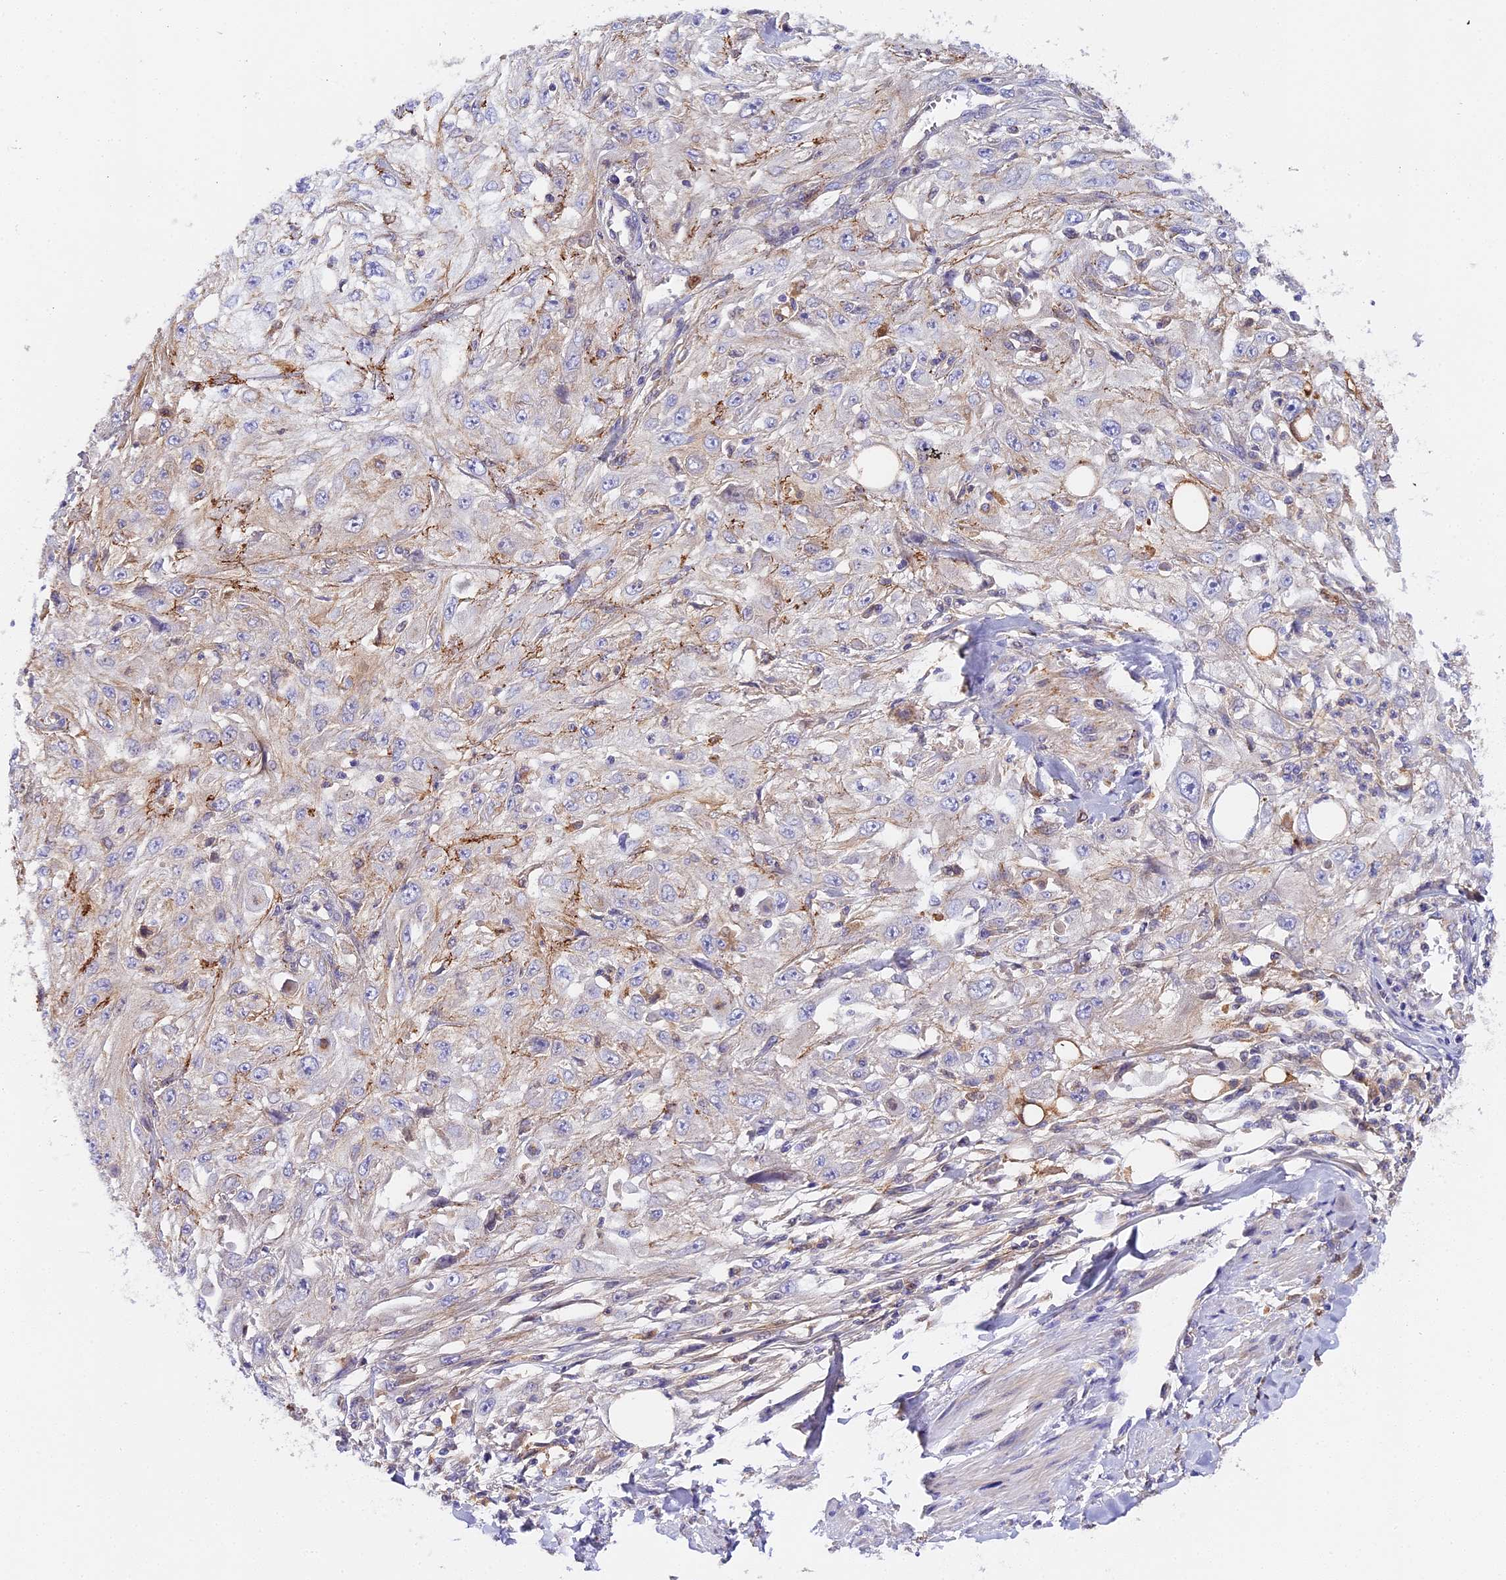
{"staining": {"intensity": "negative", "quantity": "none", "location": "none"}, "tissue": "skin cancer", "cell_type": "Tumor cells", "image_type": "cancer", "snomed": [{"axis": "morphology", "description": "Squamous cell carcinoma, NOS"}, {"axis": "topography", "description": "Skin"}], "caption": "An image of human squamous cell carcinoma (skin) is negative for staining in tumor cells.", "gene": "KATNB1", "patient": {"sex": "male", "age": 75}}